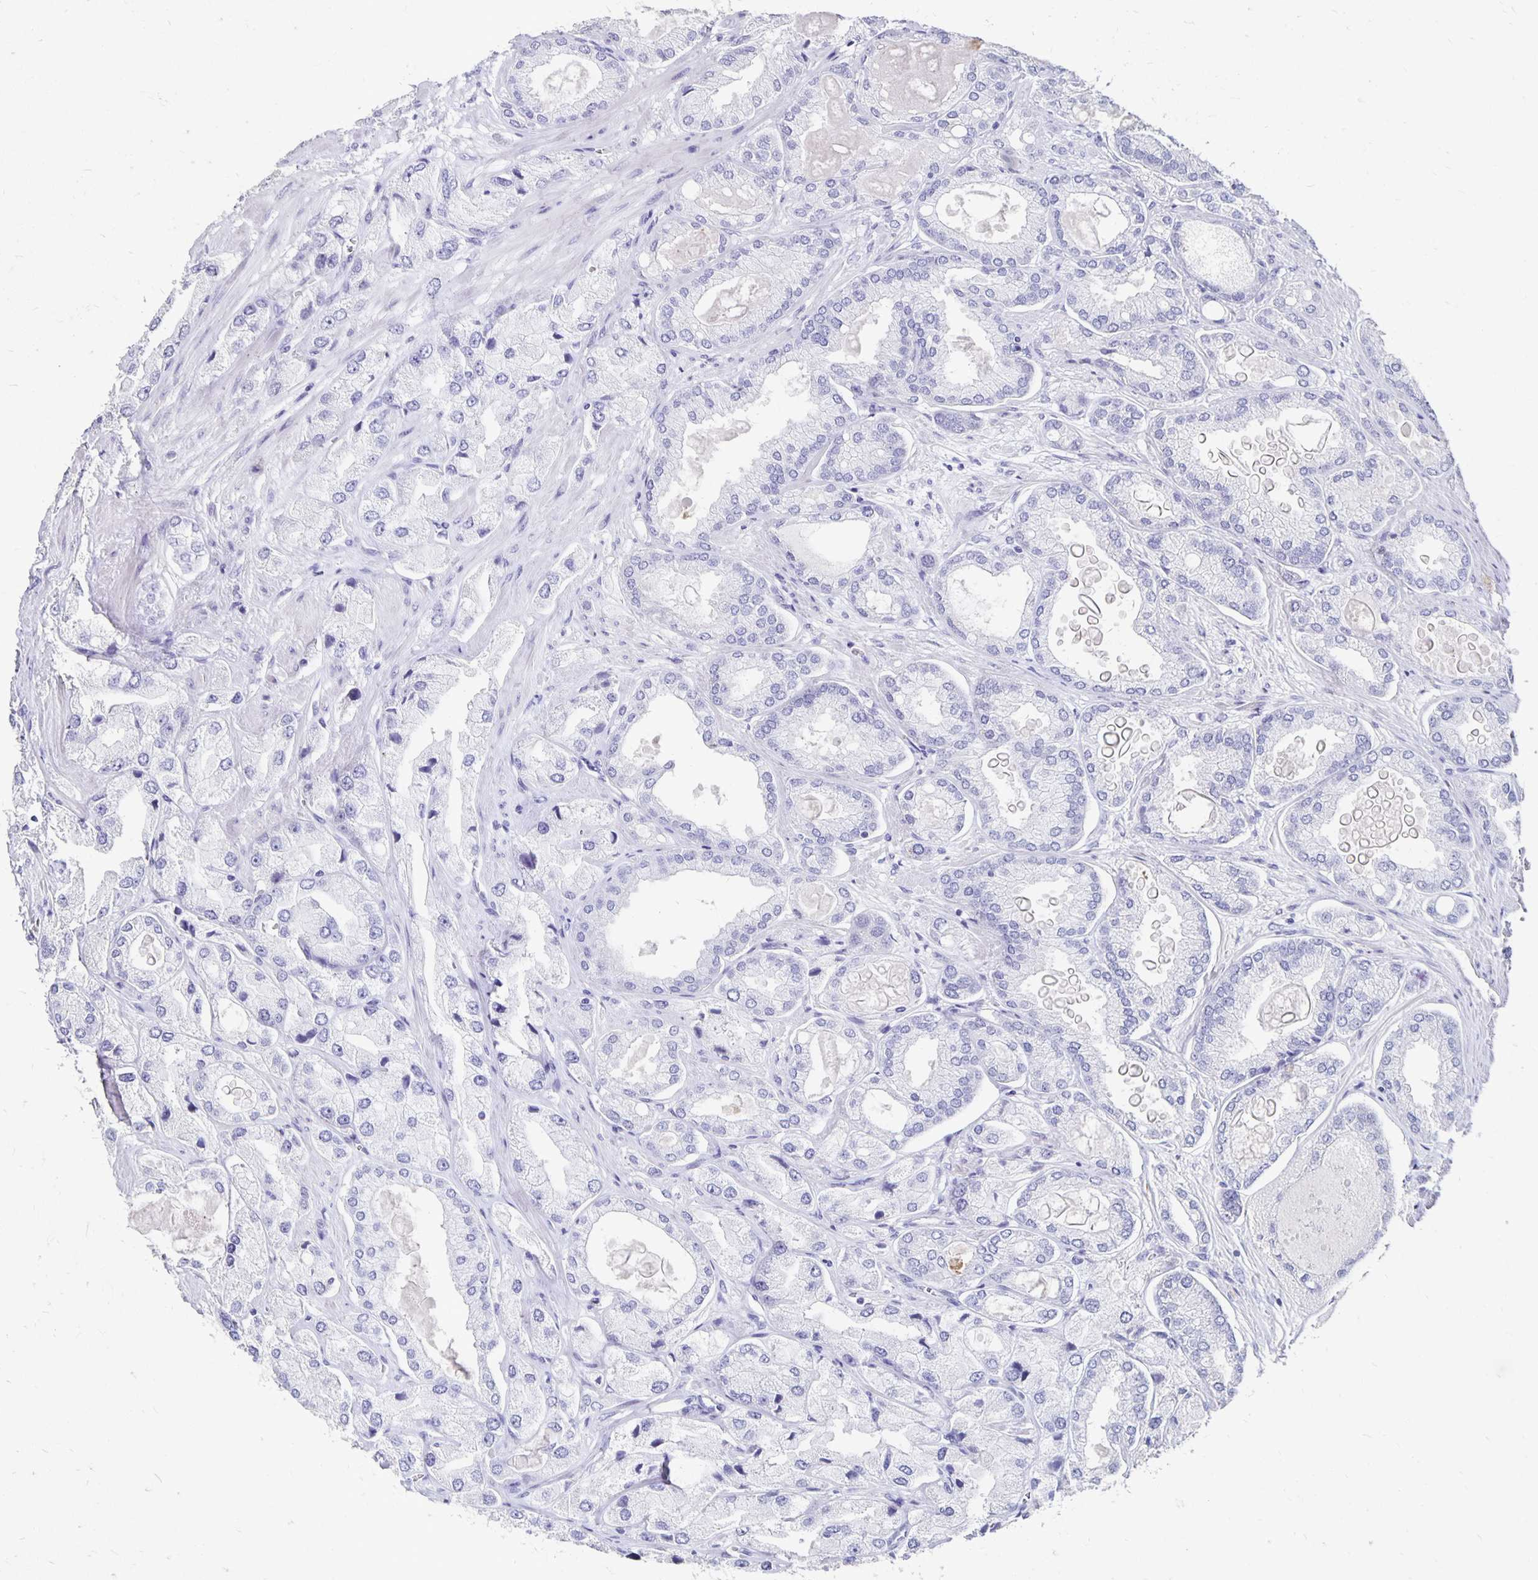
{"staining": {"intensity": "negative", "quantity": "none", "location": "none"}, "tissue": "prostate cancer", "cell_type": "Tumor cells", "image_type": "cancer", "snomed": [{"axis": "morphology", "description": "Adenocarcinoma, High grade"}, {"axis": "topography", "description": "Prostate"}], "caption": "The image displays no significant staining in tumor cells of prostate cancer.", "gene": "DYNLT4", "patient": {"sex": "male", "age": 68}}